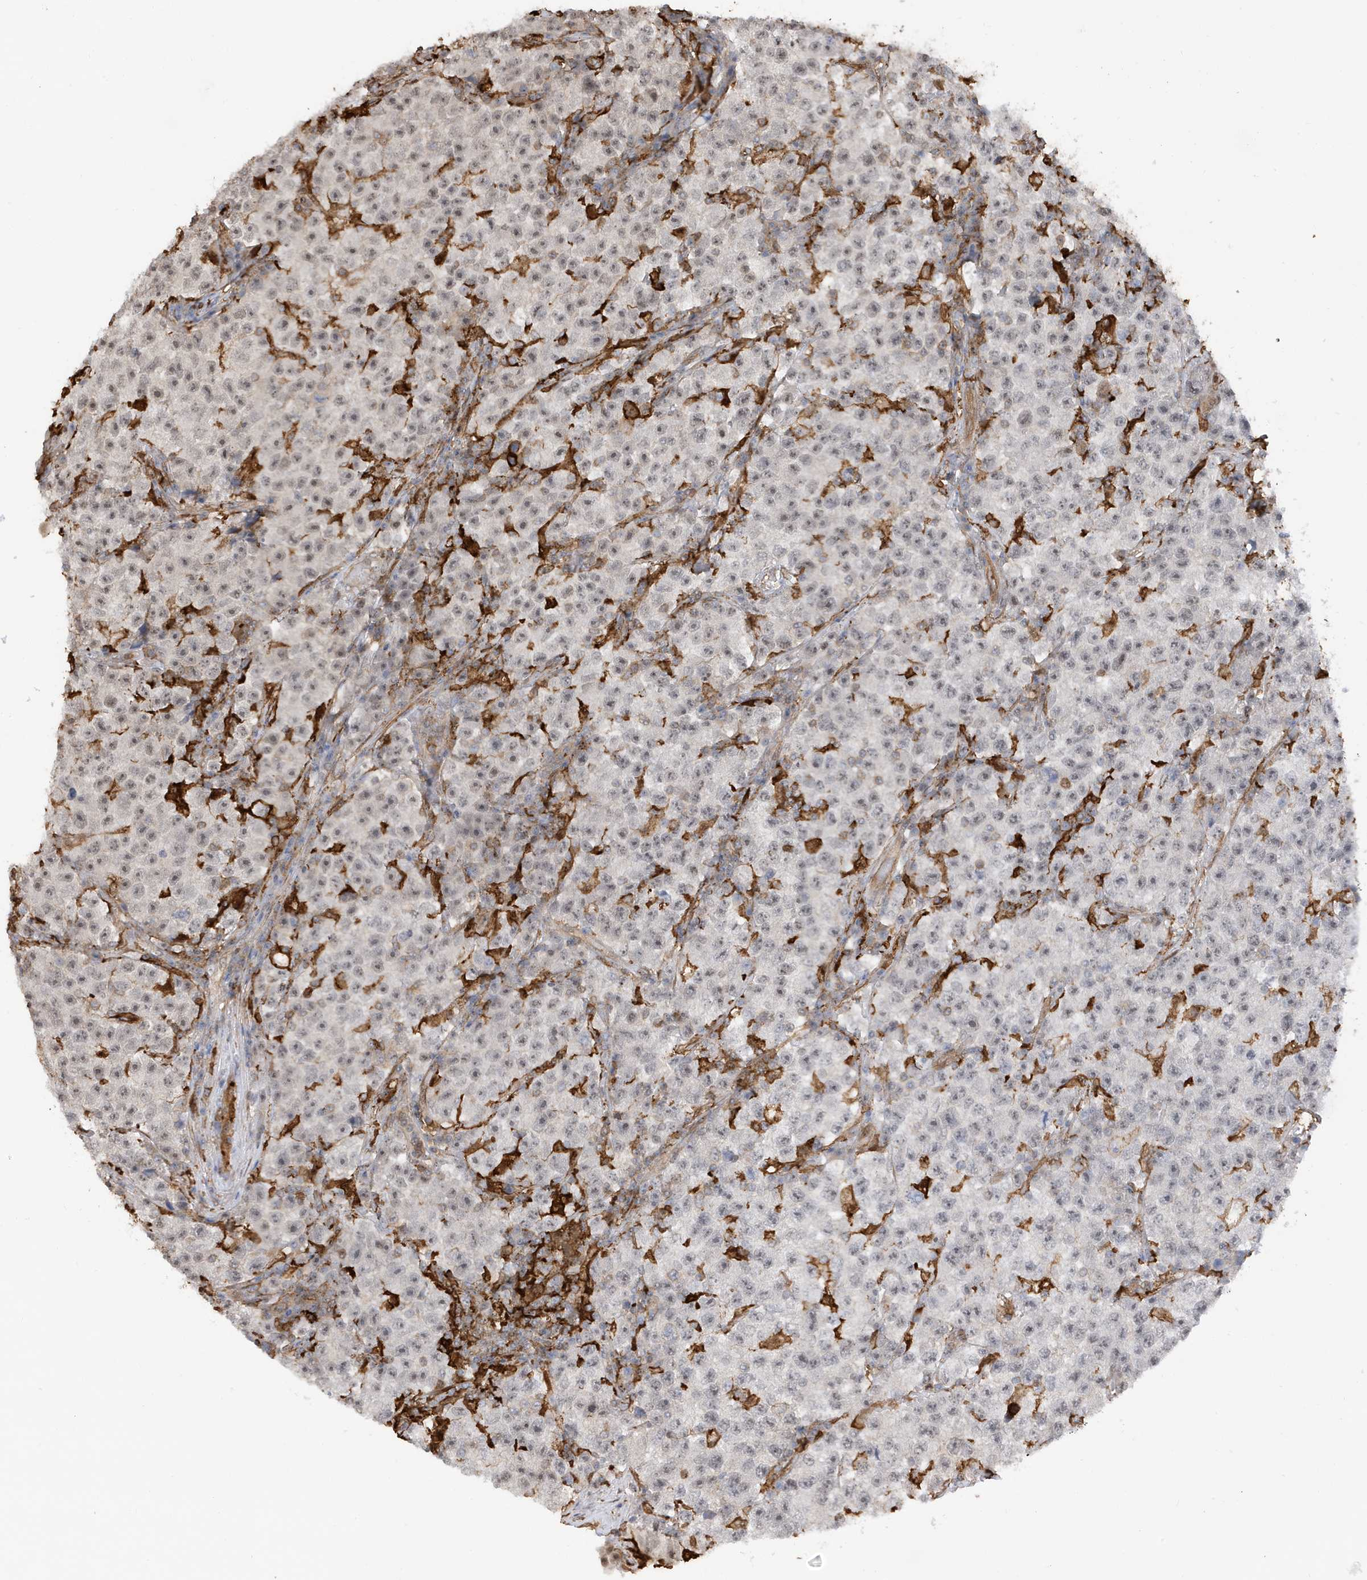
{"staining": {"intensity": "negative", "quantity": "none", "location": "none"}, "tissue": "testis cancer", "cell_type": "Tumor cells", "image_type": "cancer", "snomed": [{"axis": "morphology", "description": "Seminoma, NOS"}, {"axis": "topography", "description": "Testis"}], "caption": "A high-resolution micrograph shows IHC staining of seminoma (testis), which reveals no significant expression in tumor cells.", "gene": "PHACTR2", "patient": {"sex": "male", "age": 22}}